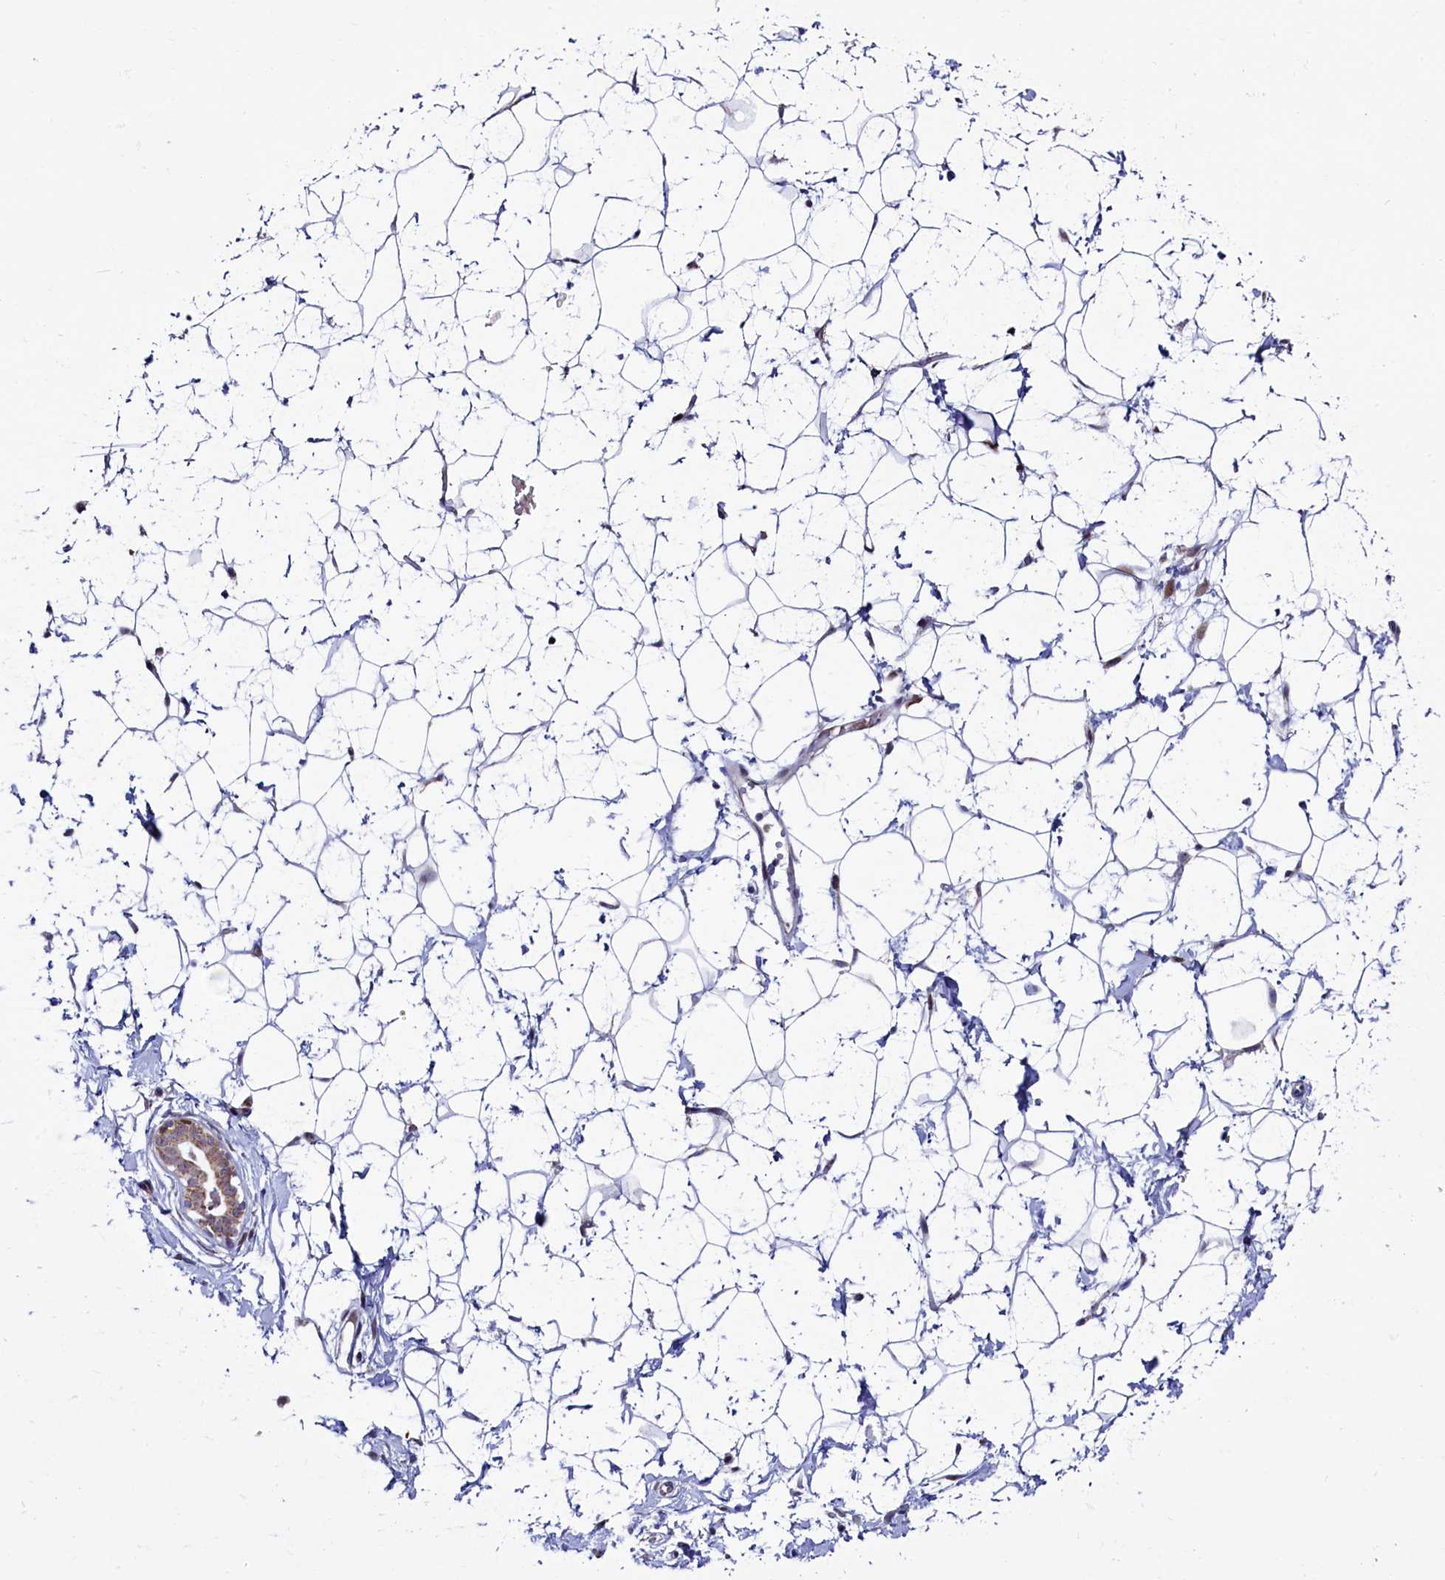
{"staining": {"intensity": "negative", "quantity": "none", "location": "none"}, "tissue": "breast", "cell_type": "Adipocytes", "image_type": "normal", "snomed": [{"axis": "morphology", "description": "Normal tissue, NOS"}, {"axis": "morphology", "description": "Adenoma, NOS"}, {"axis": "topography", "description": "Breast"}], "caption": "The histopathology image exhibits no staining of adipocytes in benign breast. Nuclei are stained in blue.", "gene": "CIAPIN1", "patient": {"sex": "female", "age": 23}}